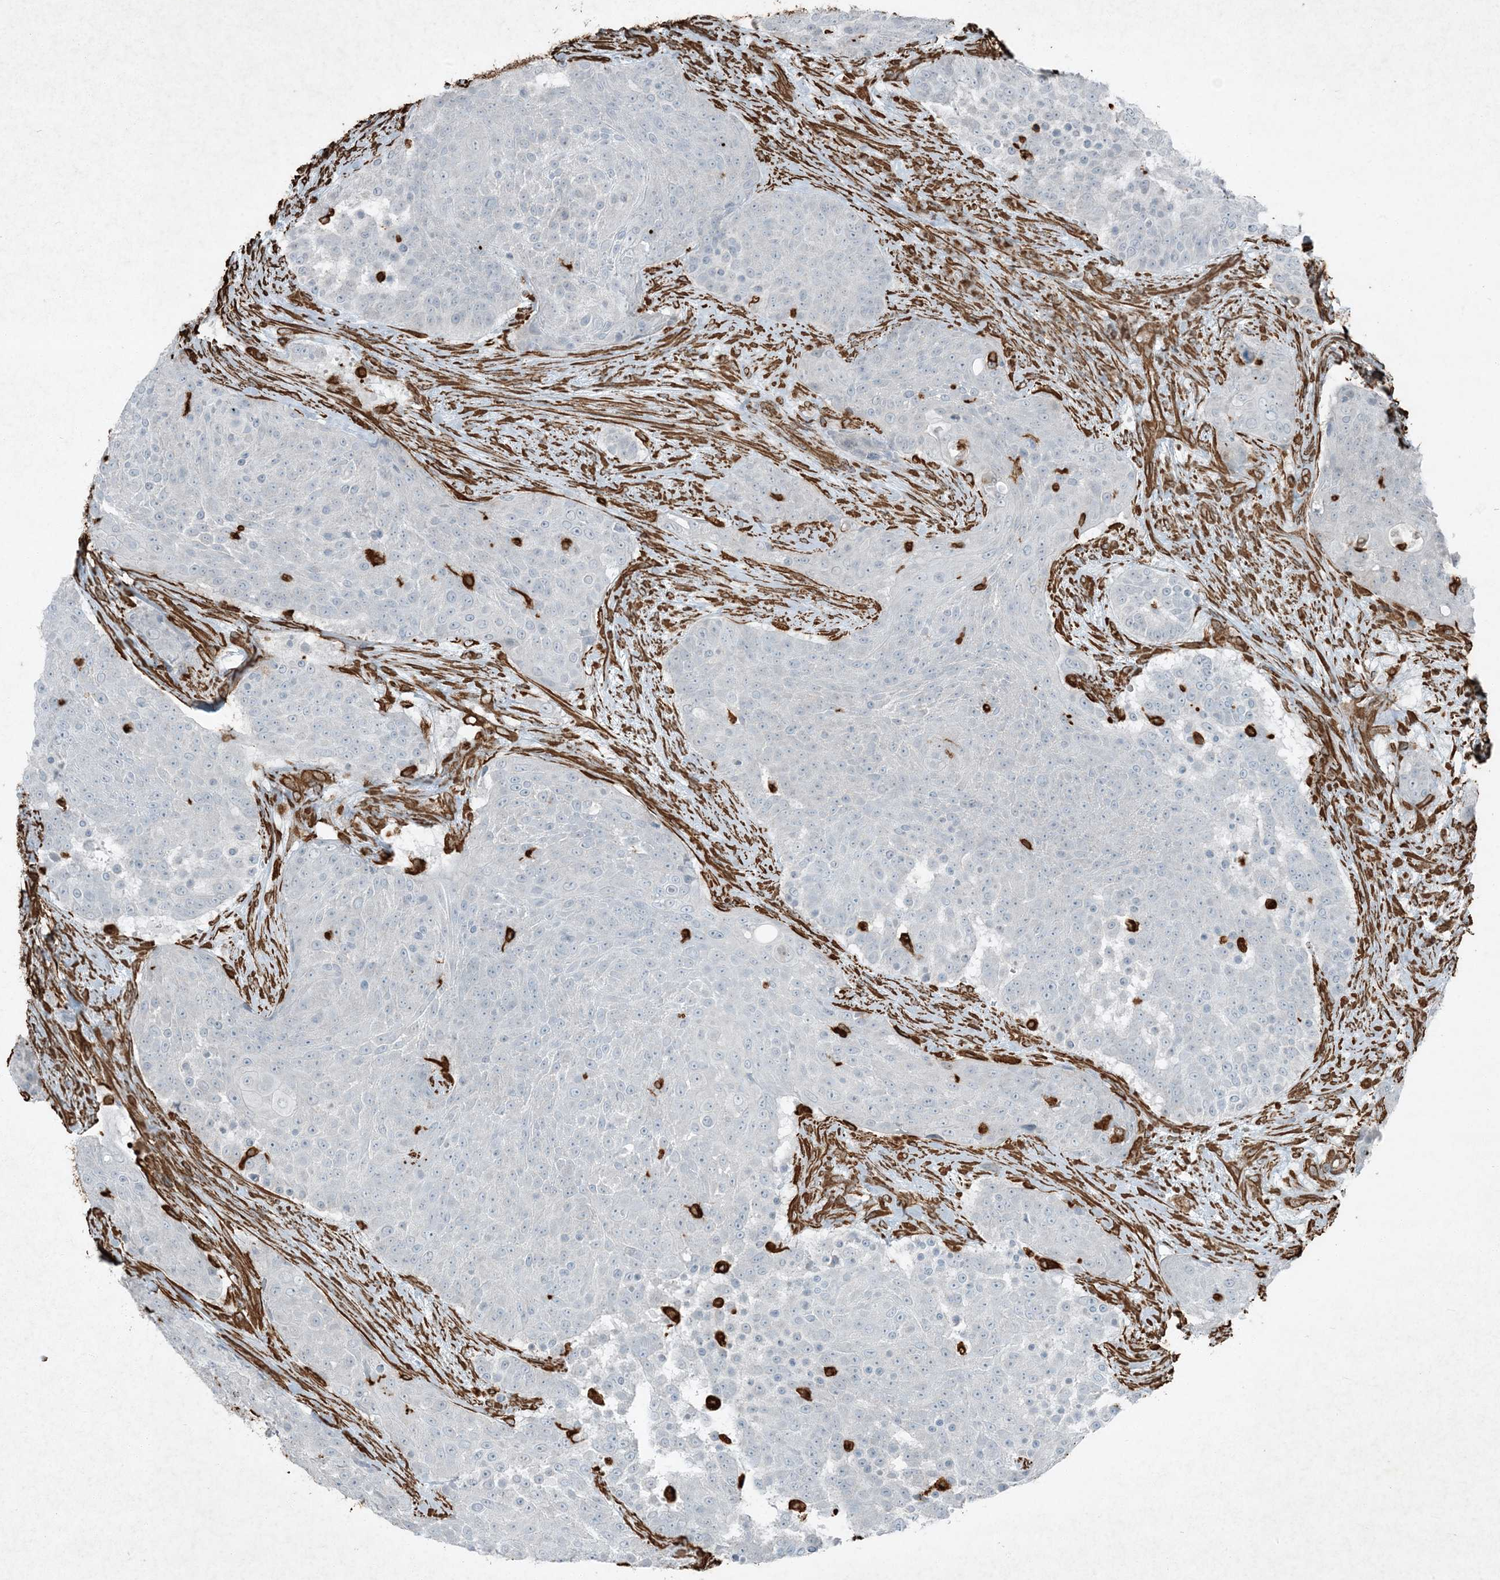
{"staining": {"intensity": "negative", "quantity": "none", "location": "none"}, "tissue": "urothelial cancer", "cell_type": "Tumor cells", "image_type": "cancer", "snomed": [{"axis": "morphology", "description": "Urothelial carcinoma, High grade"}, {"axis": "topography", "description": "Urinary bladder"}], "caption": "A high-resolution photomicrograph shows immunohistochemistry (IHC) staining of high-grade urothelial carcinoma, which demonstrates no significant positivity in tumor cells. Brightfield microscopy of immunohistochemistry (IHC) stained with DAB (3,3'-diaminobenzidine) (brown) and hematoxylin (blue), captured at high magnification.", "gene": "RYK", "patient": {"sex": "female", "age": 63}}